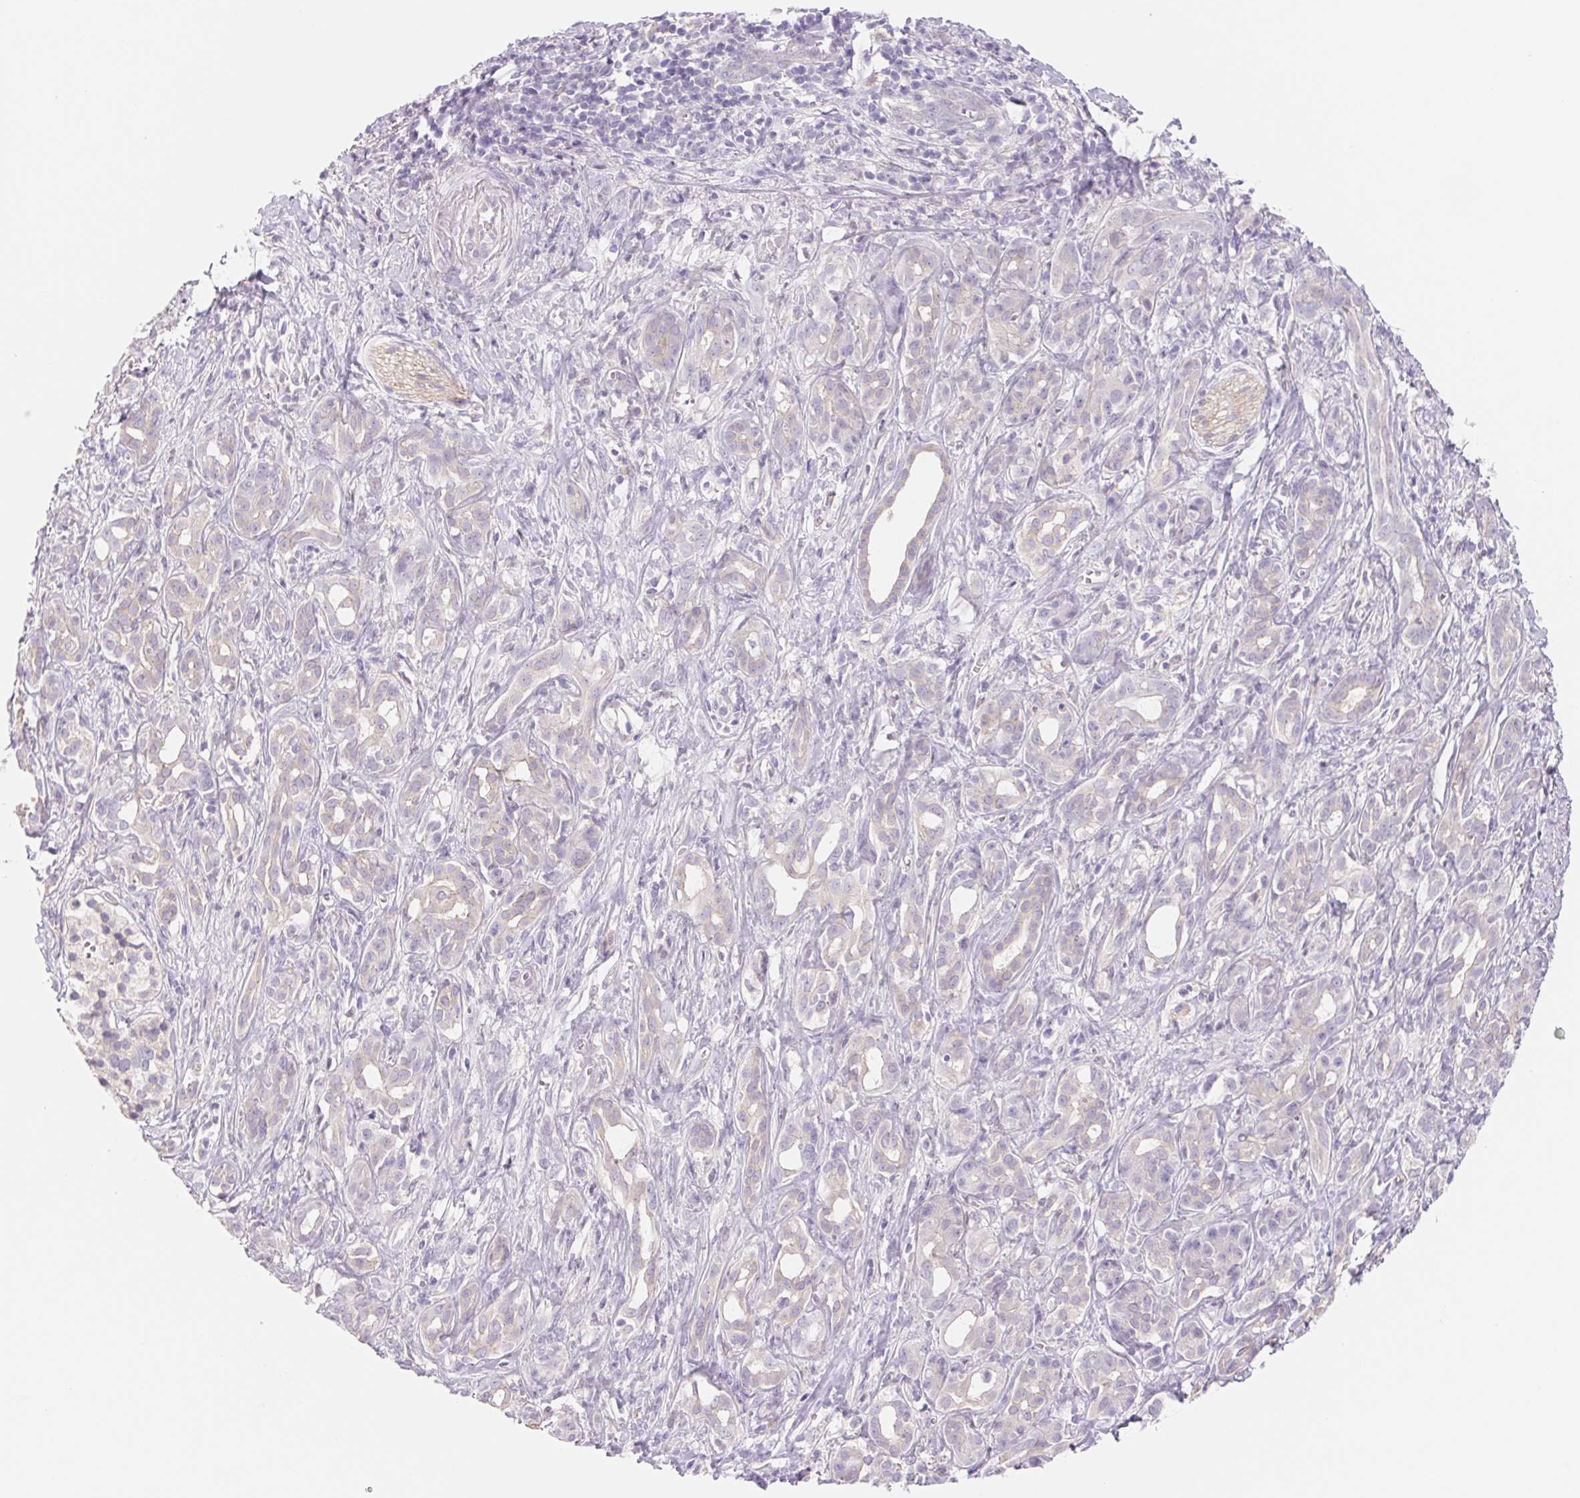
{"staining": {"intensity": "negative", "quantity": "none", "location": "none"}, "tissue": "pancreatic cancer", "cell_type": "Tumor cells", "image_type": "cancer", "snomed": [{"axis": "morphology", "description": "Adenocarcinoma, NOS"}, {"axis": "topography", "description": "Pancreas"}], "caption": "The immunohistochemistry micrograph has no significant expression in tumor cells of pancreatic adenocarcinoma tissue. (DAB (3,3'-diaminobenzidine) immunohistochemistry (IHC), high magnification).", "gene": "CTNND2", "patient": {"sex": "male", "age": 61}}